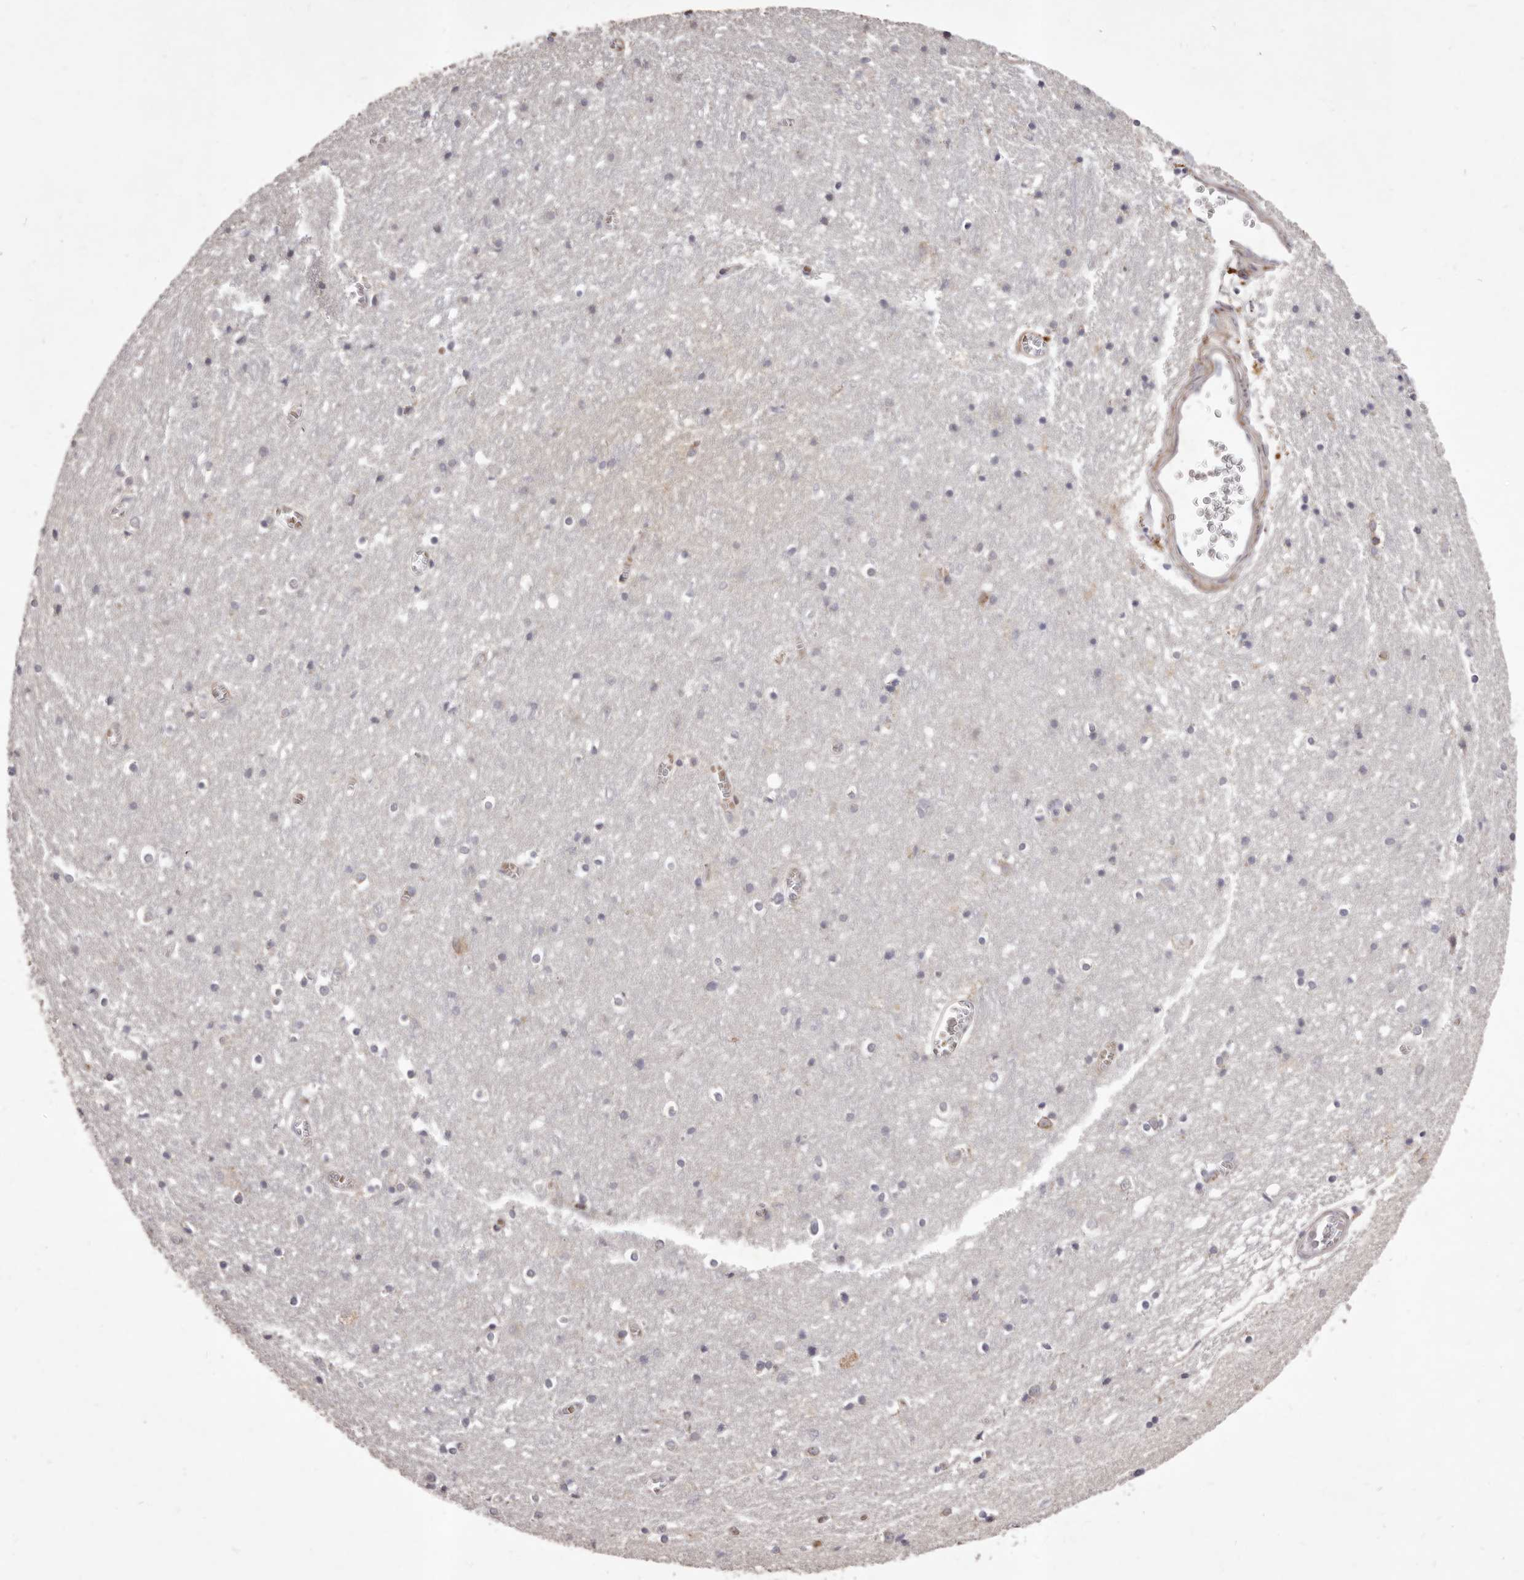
{"staining": {"intensity": "weak", "quantity": ">75%", "location": "cytoplasmic/membranous"}, "tissue": "cerebral cortex", "cell_type": "Endothelial cells", "image_type": "normal", "snomed": [{"axis": "morphology", "description": "Normal tissue, NOS"}, {"axis": "topography", "description": "Cerebral cortex"}], "caption": "The histopathology image reveals staining of unremarkable cerebral cortex, revealing weak cytoplasmic/membranous protein positivity (brown color) within endothelial cells. (Brightfield microscopy of DAB IHC at high magnification).", "gene": "ALPK1", "patient": {"sex": "female", "age": 64}}